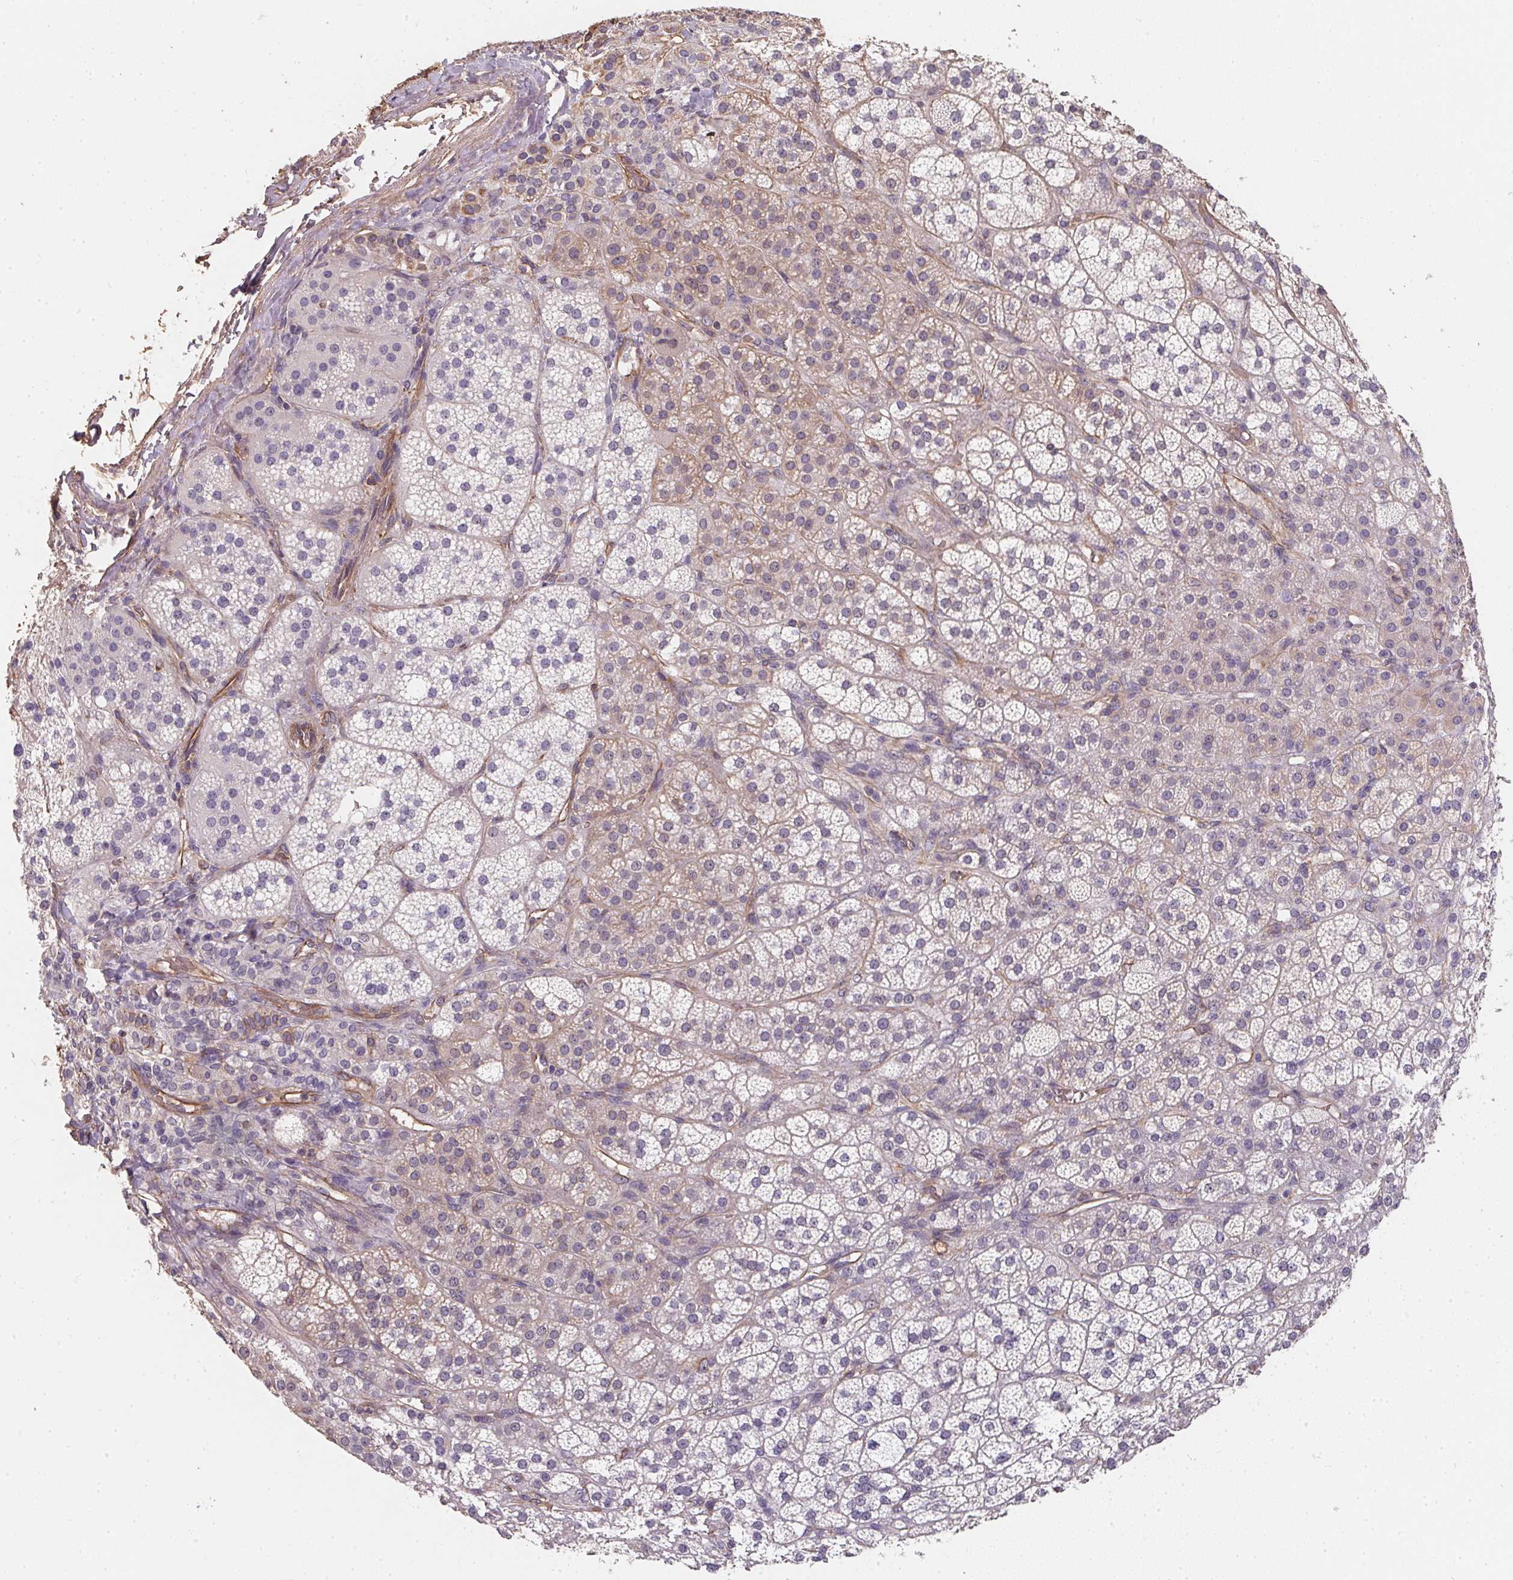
{"staining": {"intensity": "weak", "quantity": "<25%", "location": "cytoplasmic/membranous"}, "tissue": "adrenal gland", "cell_type": "Glandular cells", "image_type": "normal", "snomed": [{"axis": "morphology", "description": "Normal tissue, NOS"}, {"axis": "topography", "description": "Adrenal gland"}], "caption": "This is a histopathology image of immunohistochemistry (IHC) staining of normal adrenal gland, which shows no positivity in glandular cells.", "gene": "TBKBP1", "patient": {"sex": "female", "age": 60}}